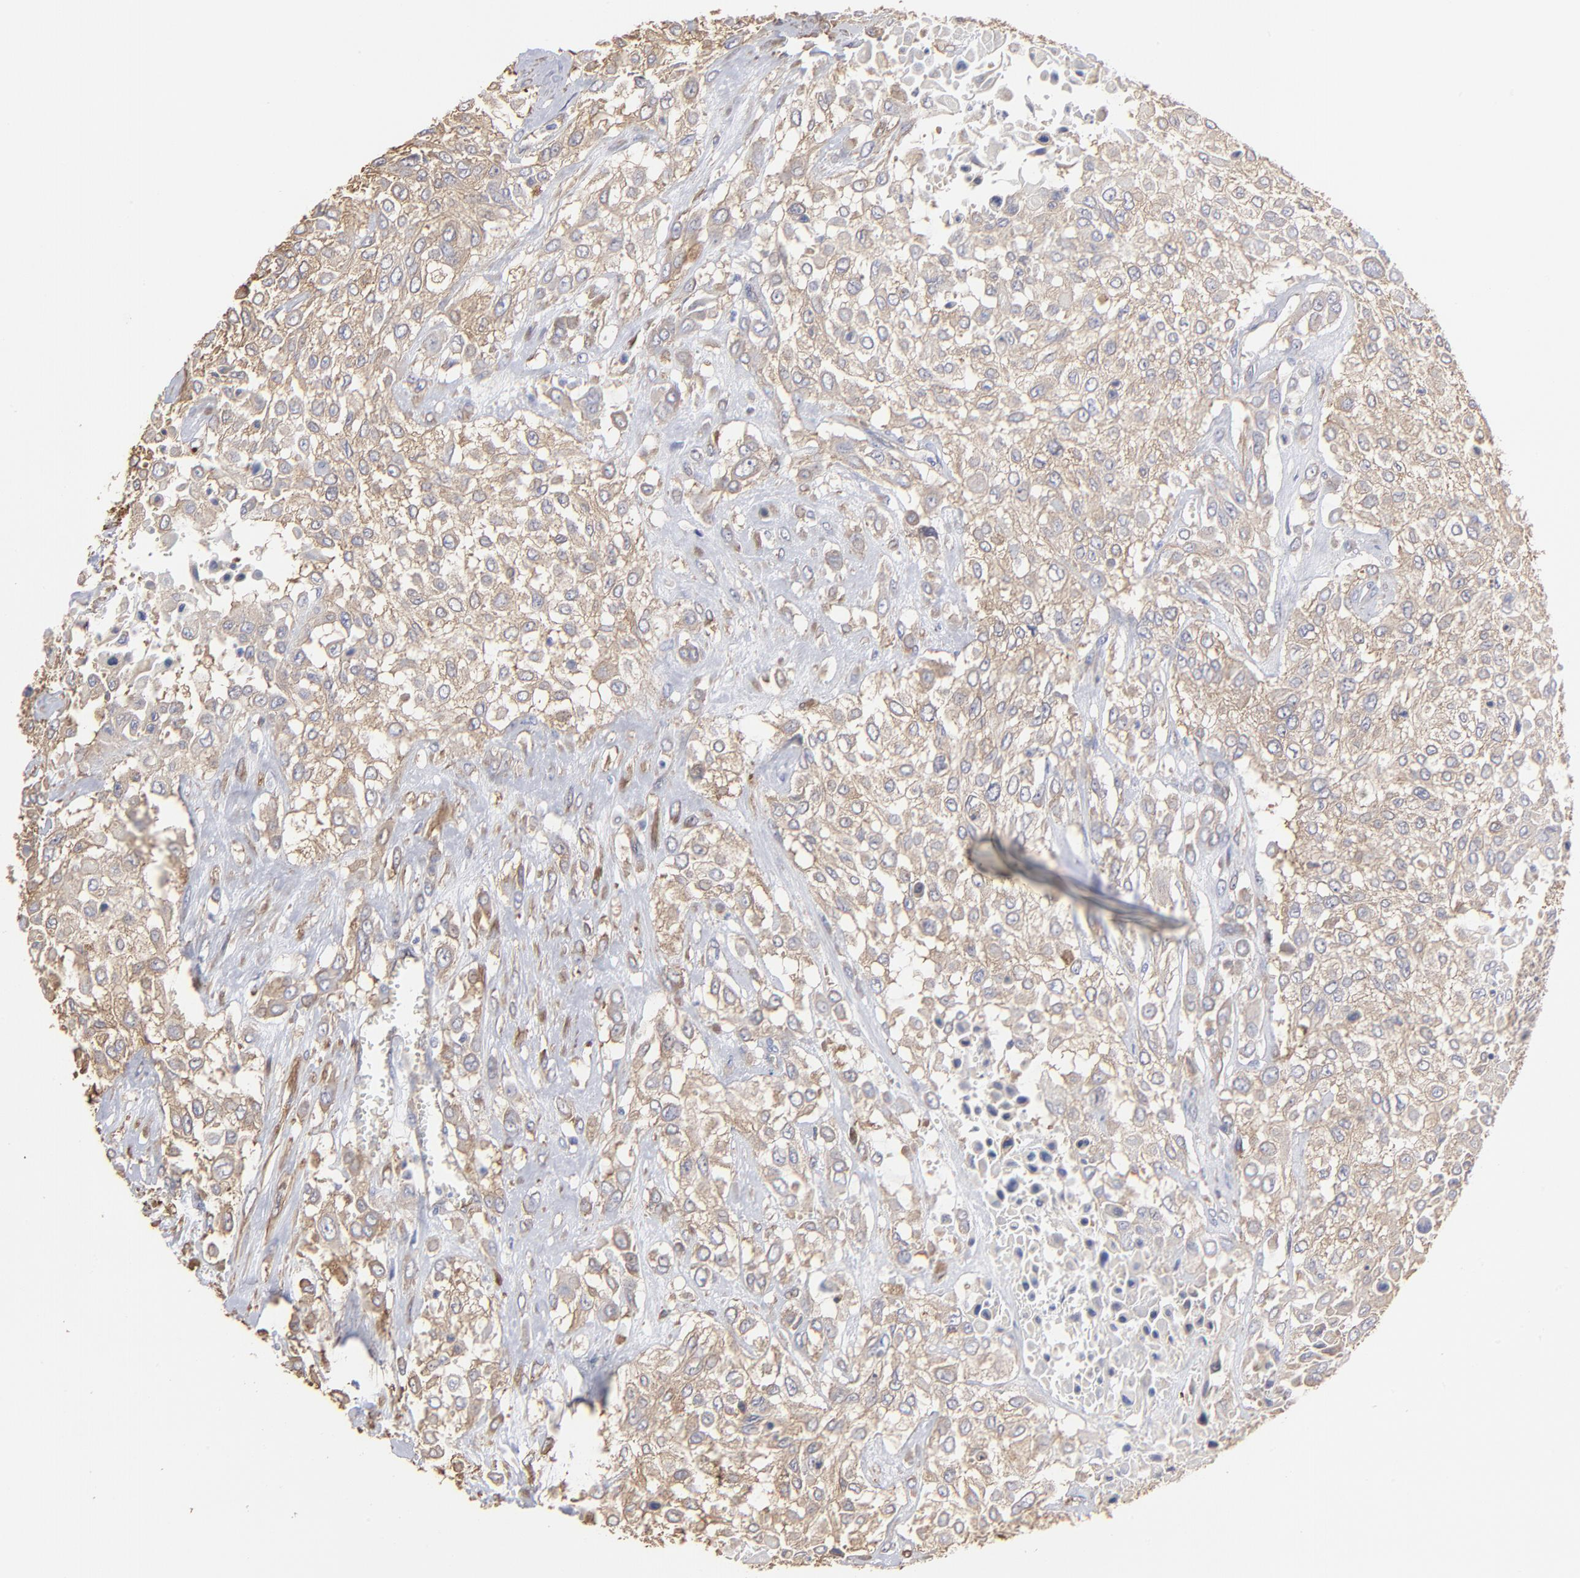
{"staining": {"intensity": "weak", "quantity": ">75%", "location": "cytoplasmic/membranous"}, "tissue": "urothelial cancer", "cell_type": "Tumor cells", "image_type": "cancer", "snomed": [{"axis": "morphology", "description": "Urothelial carcinoma, High grade"}, {"axis": "topography", "description": "Urinary bladder"}], "caption": "Weak cytoplasmic/membranous expression is appreciated in about >75% of tumor cells in urothelial cancer. The staining is performed using DAB (3,3'-diaminobenzidine) brown chromogen to label protein expression. The nuclei are counter-stained blue using hematoxylin.", "gene": "CILP", "patient": {"sex": "male", "age": 57}}